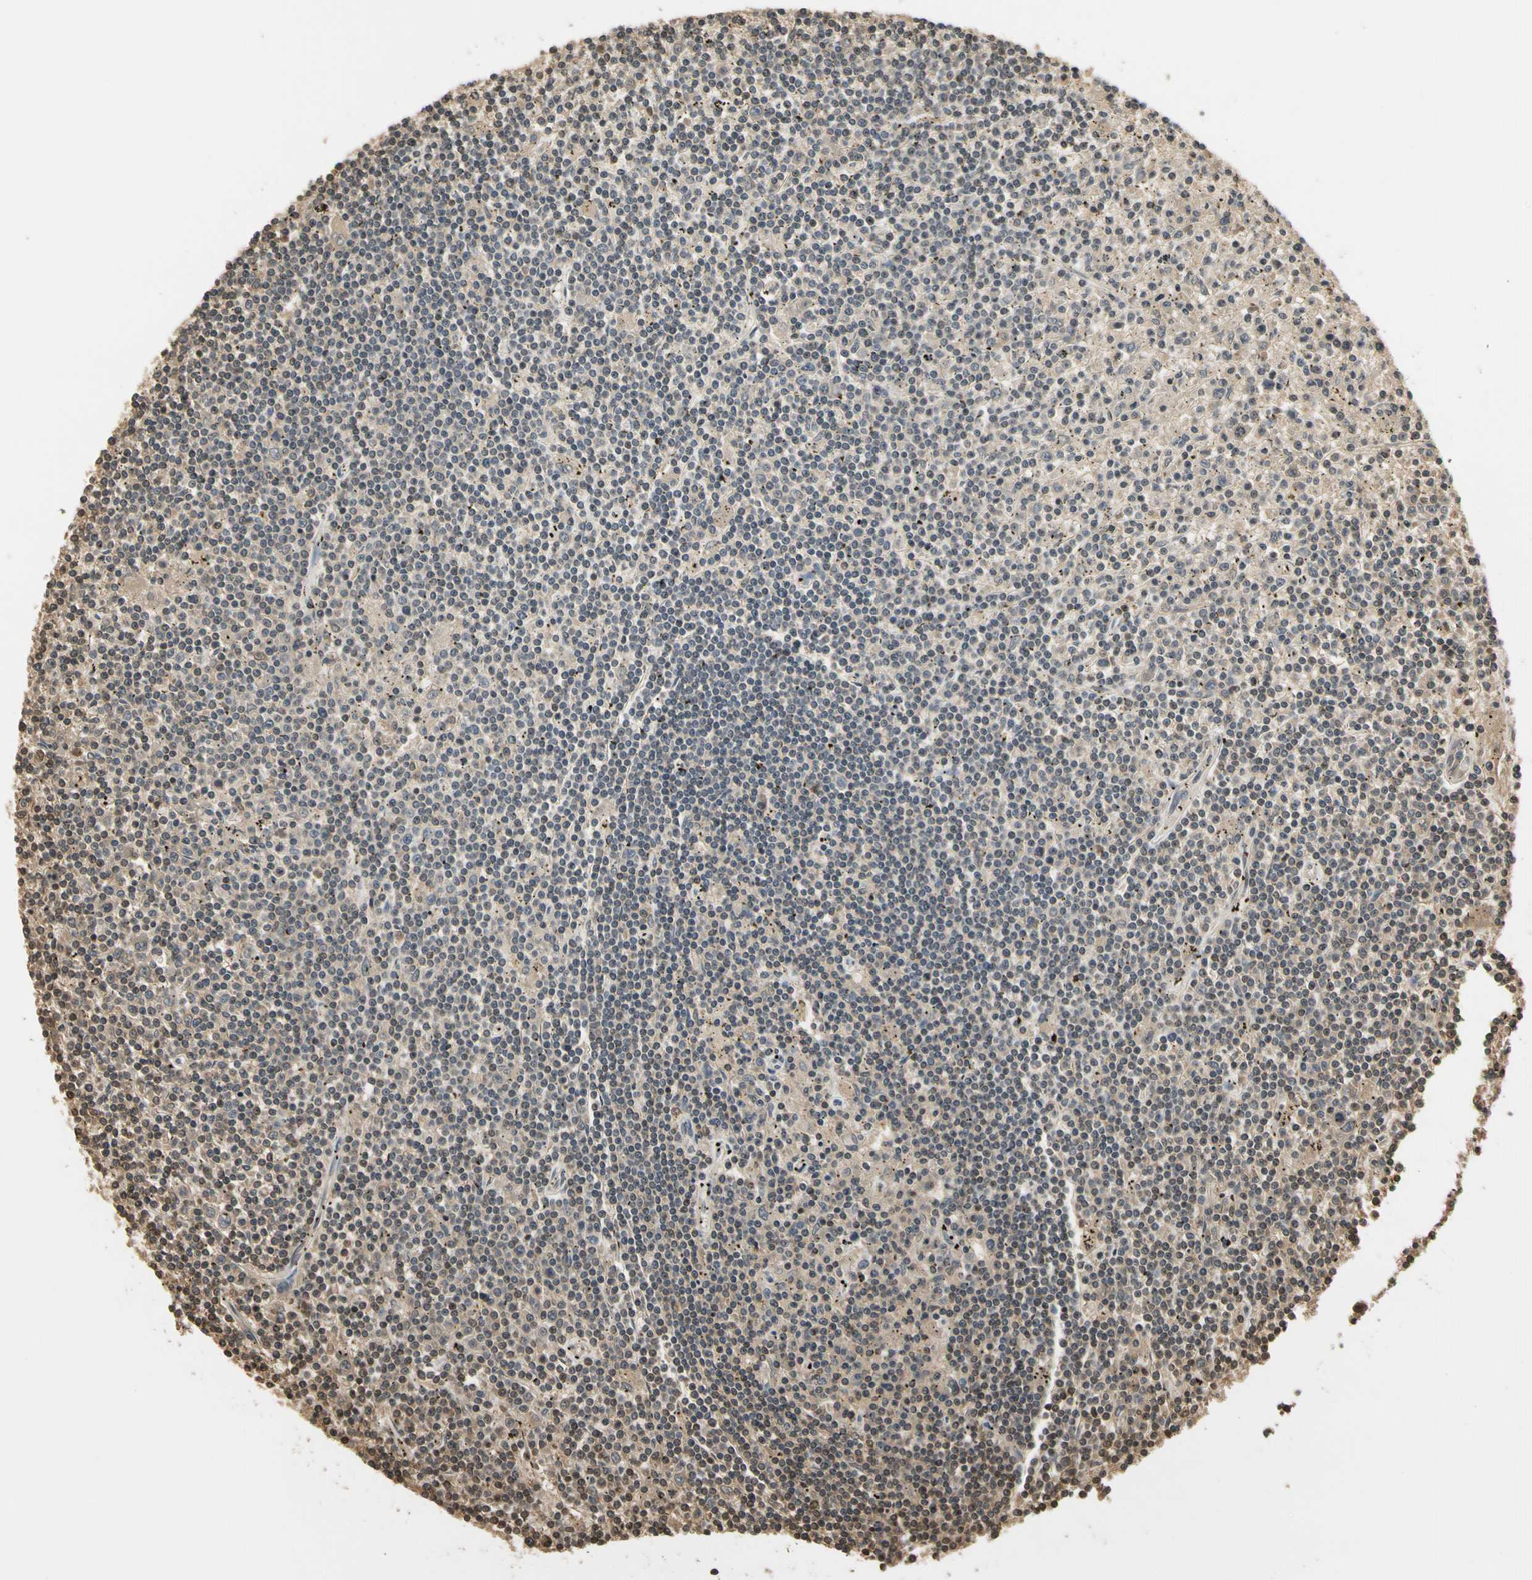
{"staining": {"intensity": "weak", "quantity": ">75%", "location": "cytoplasmic/membranous"}, "tissue": "lymphoma", "cell_type": "Tumor cells", "image_type": "cancer", "snomed": [{"axis": "morphology", "description": "Malignant lymphoma, non-Hodgkin's type, Low grade"}, {"axis": "topography", "description": "Spleen"}], "caption": "Immunohistochemistry histopathology image of neoplastic tissue: malignant lymphoma, non-Hodgkin's type (low-grade) stained using immunohistochemistry (IHC) shows low levels of weak protein expression localized specifically in the cytoplasmic/membranous of tumor cells, appearing as a cytoplasmic/membranous brown color.", "gene": "SOD1", "patient": {"sex": "male", "age": 76}}